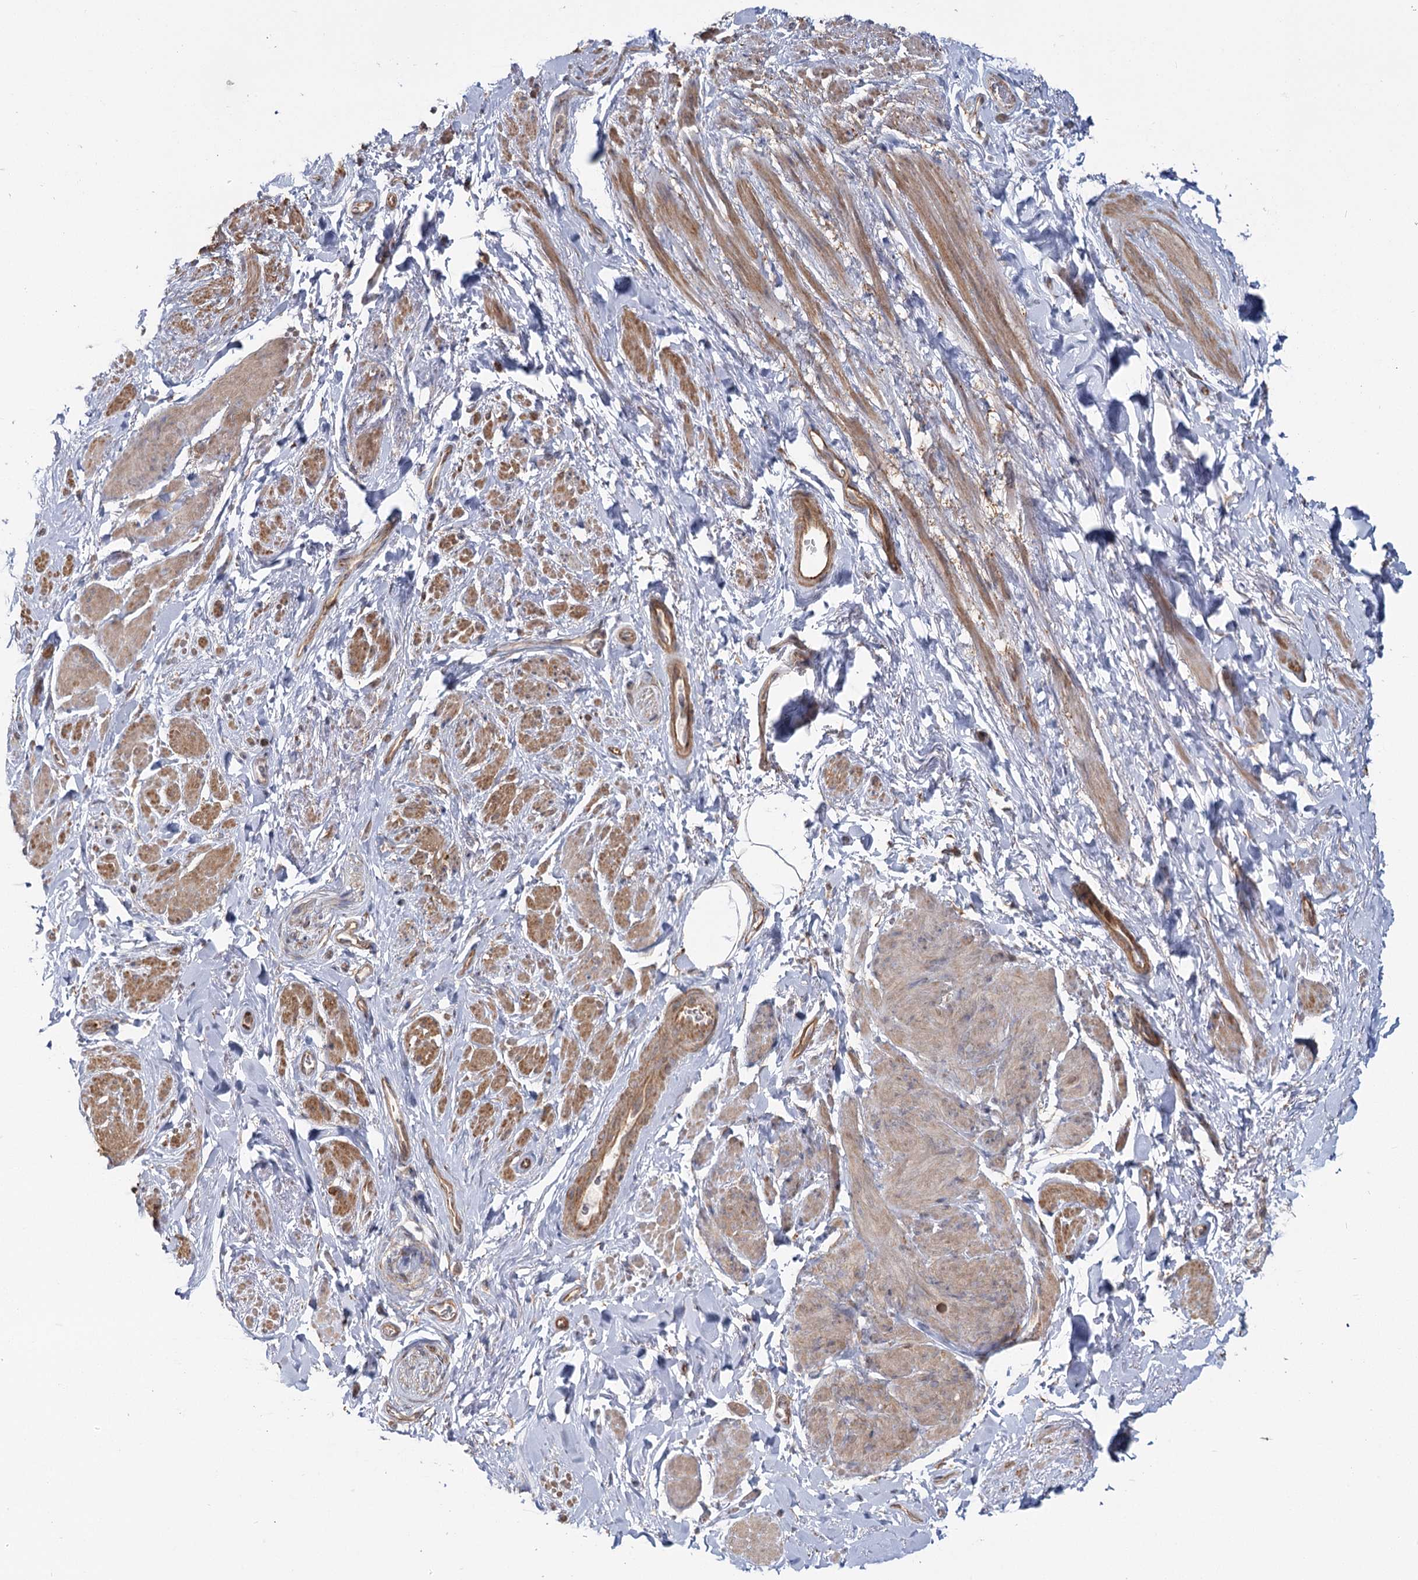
{"staining": {"intensity": "moderate", "quantity": "25%-75%", "location": "cytoplasmic/membranous"}, "tissue": "smooth muscle", "cell_type": "Smooth muscle cells", "image_type": "normal", "snomed": [{"axis": "morphology", "description": "Normal tissue, NOS"}, {"axis": "topography", "description": "Smooth muscle"}, {"axis": "topography", "description": "Peripheral nerve tissue"}], "caption": "DAB immunohistochemical staining of unremarkable smooth muscle shows moderate cytoplasmic/membranous protein positivity in approximately 25%-75% of smooth muscle cells. Immunohistochemistry stains the protein in brown and the nuclei are stained blue.", "gene": "TBC1D9B", "patient": {"sex": "male", "age": 69}}